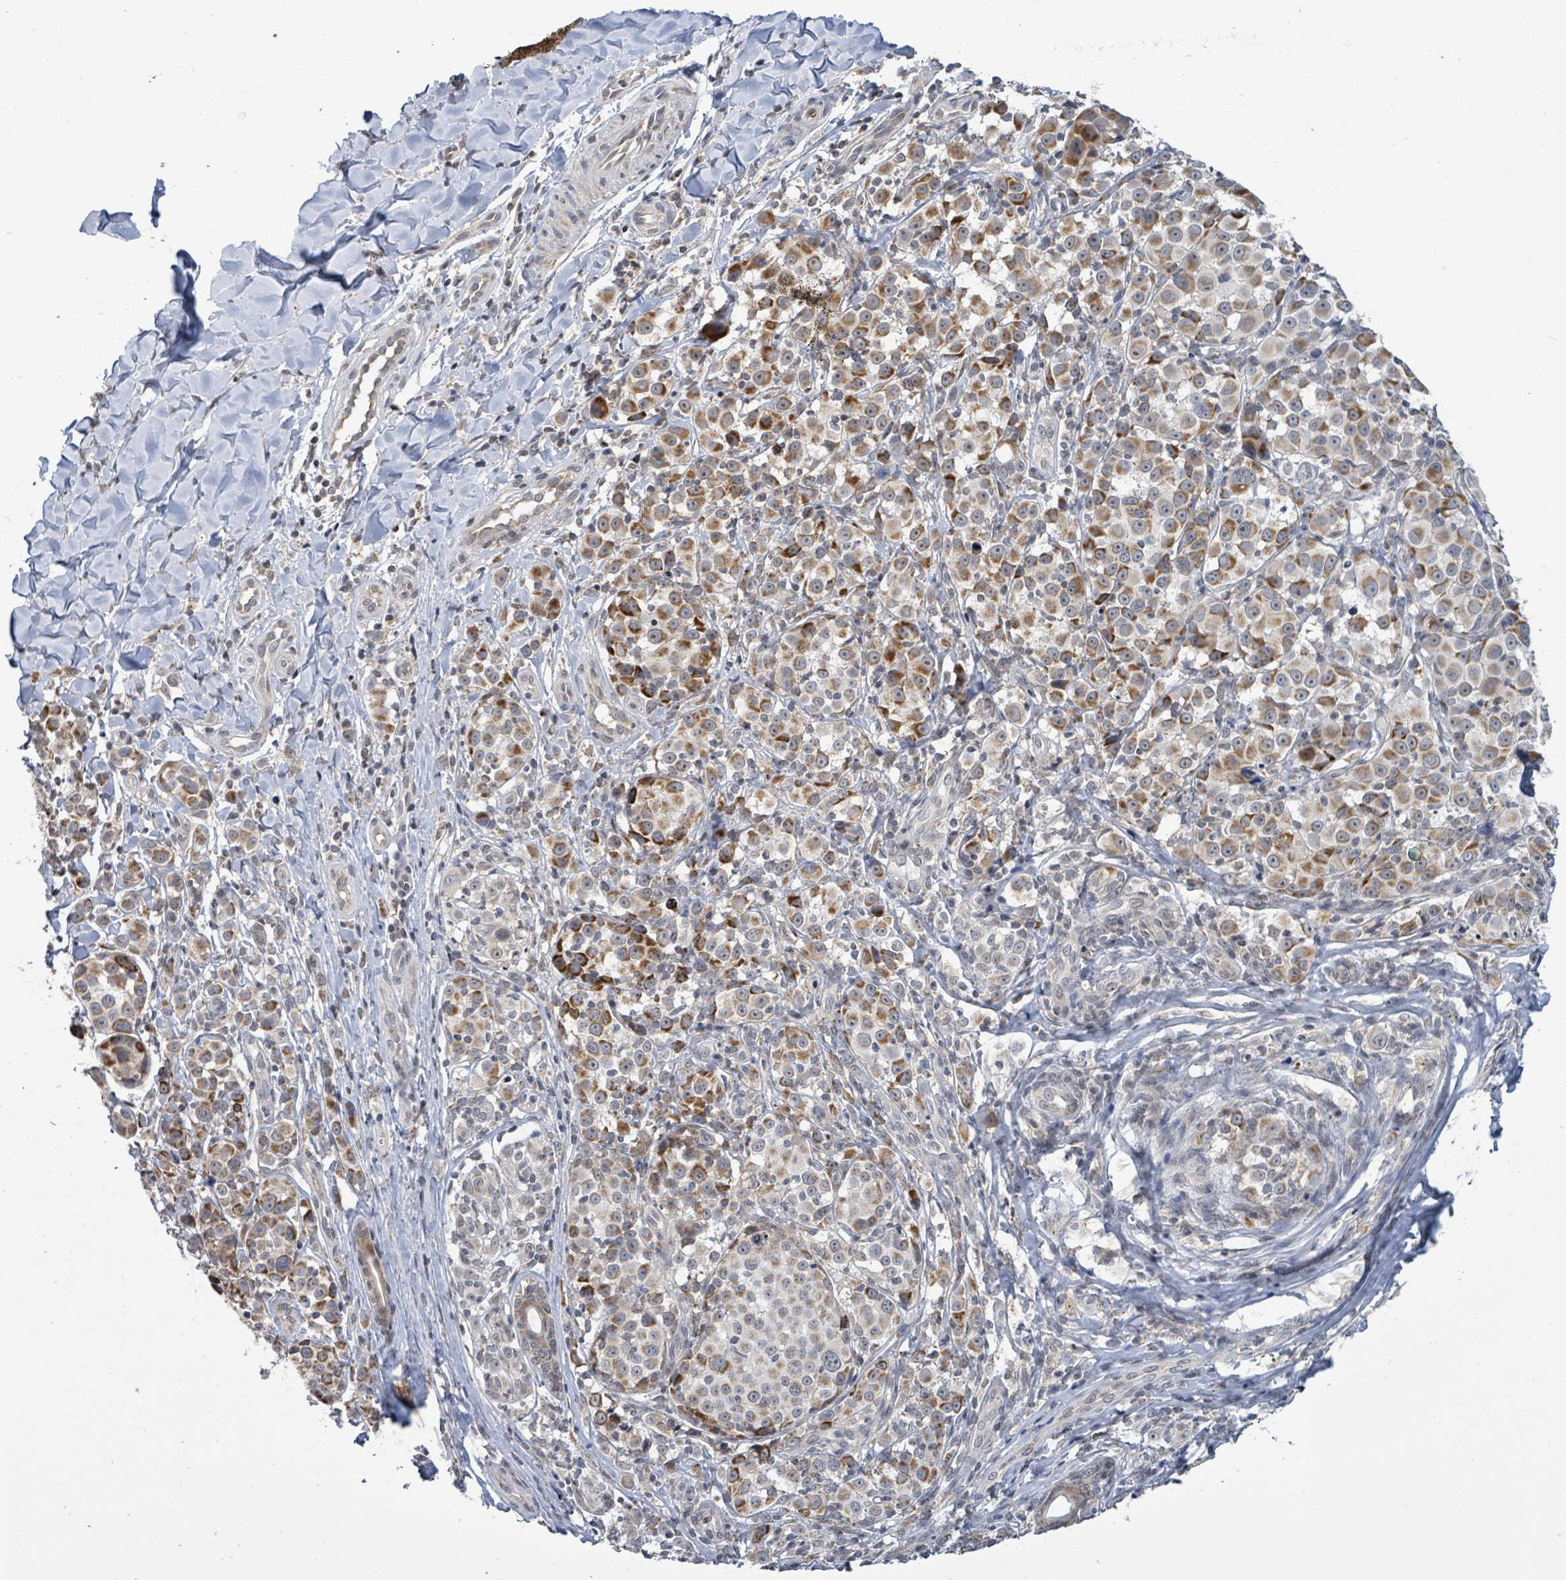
{"staining": {"intensity": "moderate", "quantity": ">75%", "location": "cytoplasmic/membranous"}, "tissue": "melanoma", "cell_type": "Tumor cells", "image_type": "cancer", "snomed": [{"axis": "morphology", "description": "Malignant melanoma, NOS"}, {"axis": "topography", "description": "Skin"}], "caption": "A brown stain labels moderate cytoplasmic/membranous staining of a protein in malignant melanoma tumor cells.", "gene": "COQ10B", "patient": {"sex": "female", "age": 35}}